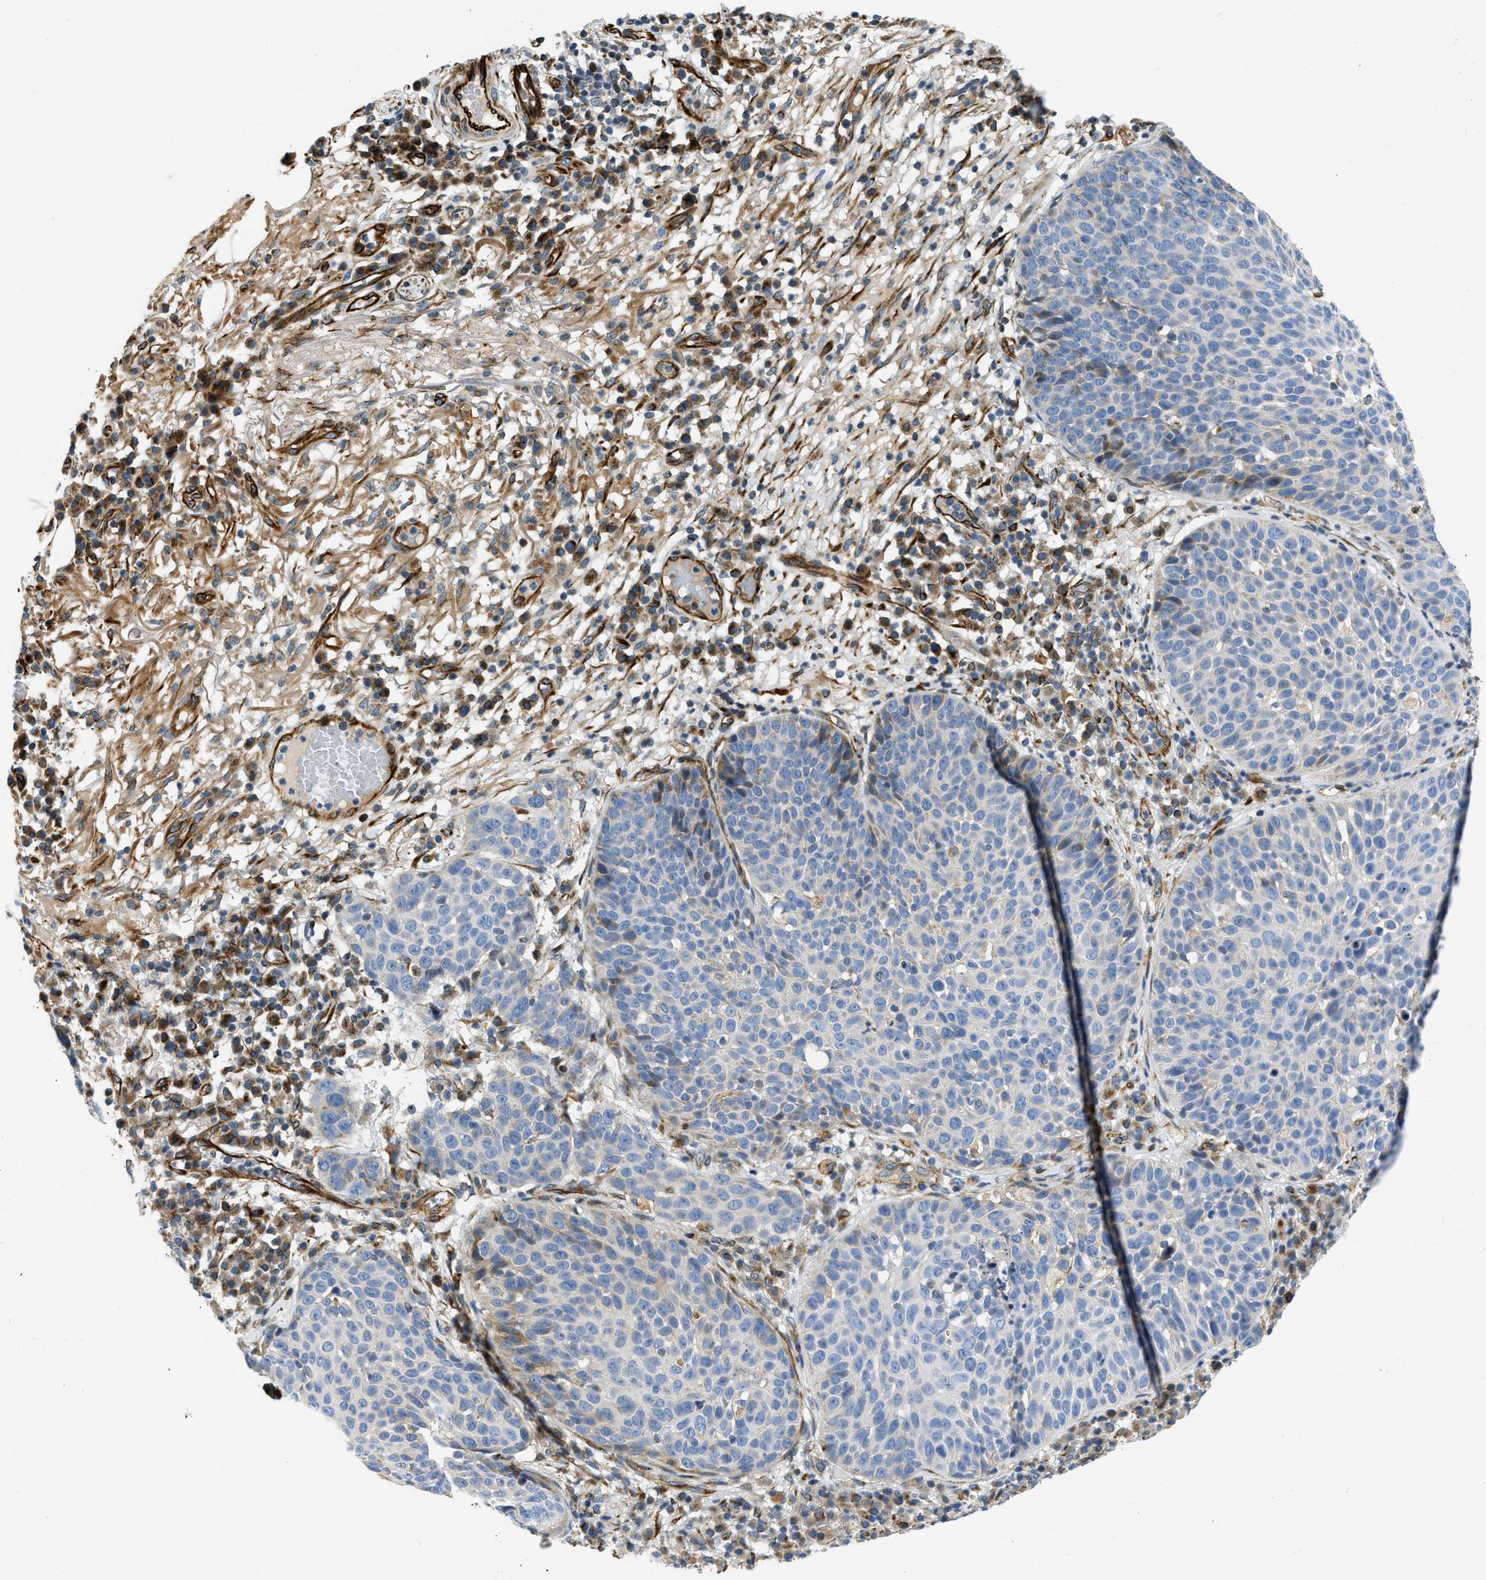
{"staining": {"intensity": "negative", "quantity": "none", "location": "none"}, "tissue": "skin cancer", "cell_type": "Tumor cells", "image_type": "cancer", "snomed": [{"axis": "morphology", "description": "Squamous cell carcinoma in situ, NOS"}, {"axis": "morphology", "description": "Squamous cell carcinoma, NOS"}, {"axis": "topography", "description": "Skin"}], "caption": "This histopathology image is of skin squamous cell carcinoma in situ stained with immunohistochemistry (IHC) to label a protein in brown with the nuclei are counter-stained blue. There is no positivity in tumor cells.", "gene": "ULK4", "patient": {"sex": "male", "age": 93}}